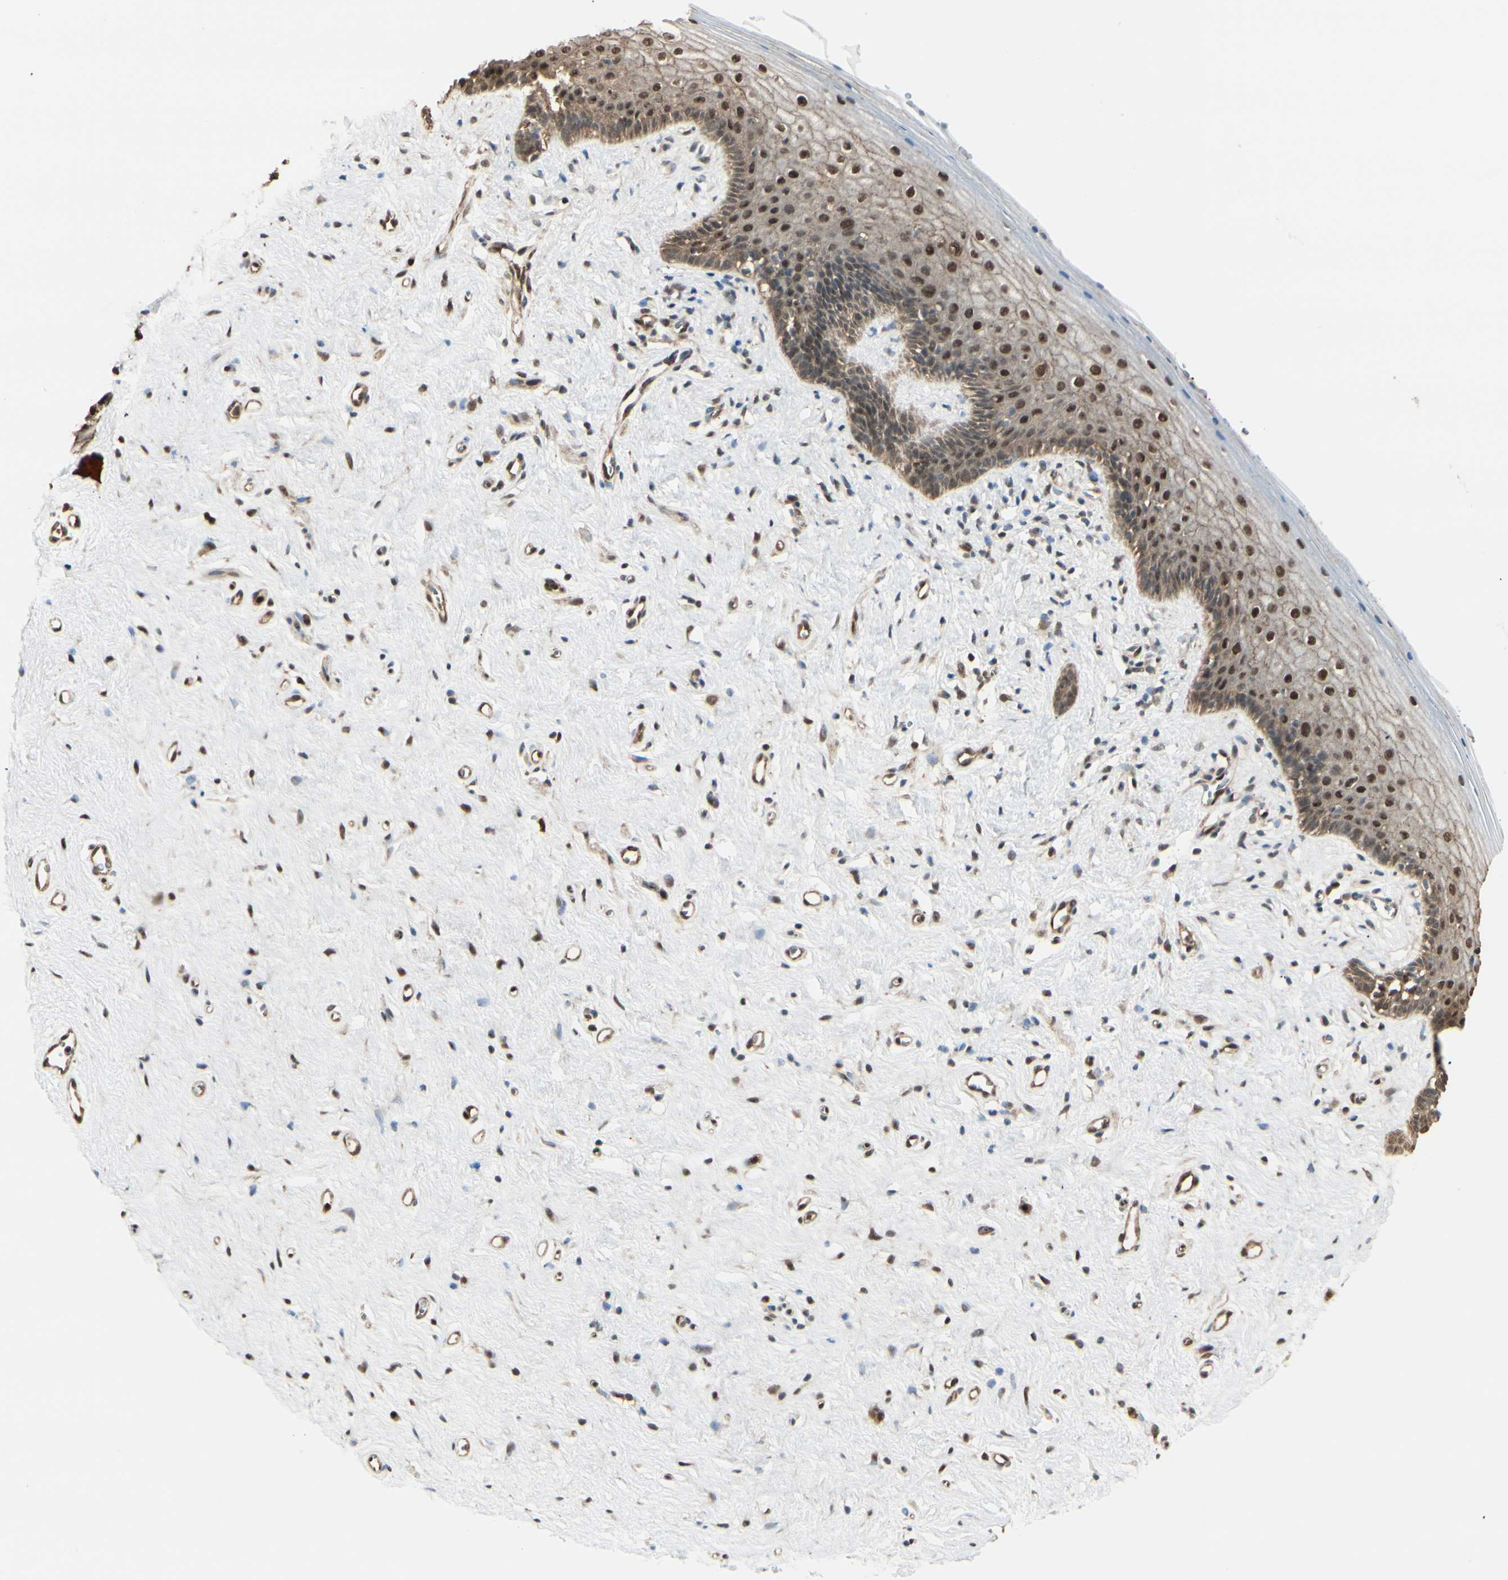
{"staining": {"intensity": "strong", "quantity": ">75%", "location": "cytoplasmic/membranous,nuclear"}, "tissue": "vagina", "cell_type": "Squamous epithelial cells", "image_type": "normal", "snomed": [{"axis": "morphology", "description": "Normal tissue, NOS"}, {"axis": "topography", "description": "Vagina"}], "caption": "Strong cytoplasmic/membranous,nuclear staining for a protein is identified in about >75% of squamous epithelial cells of normal vagina using IHC.", "gene": "HSF1", "patient": {"sex": "female", "age": 44}}